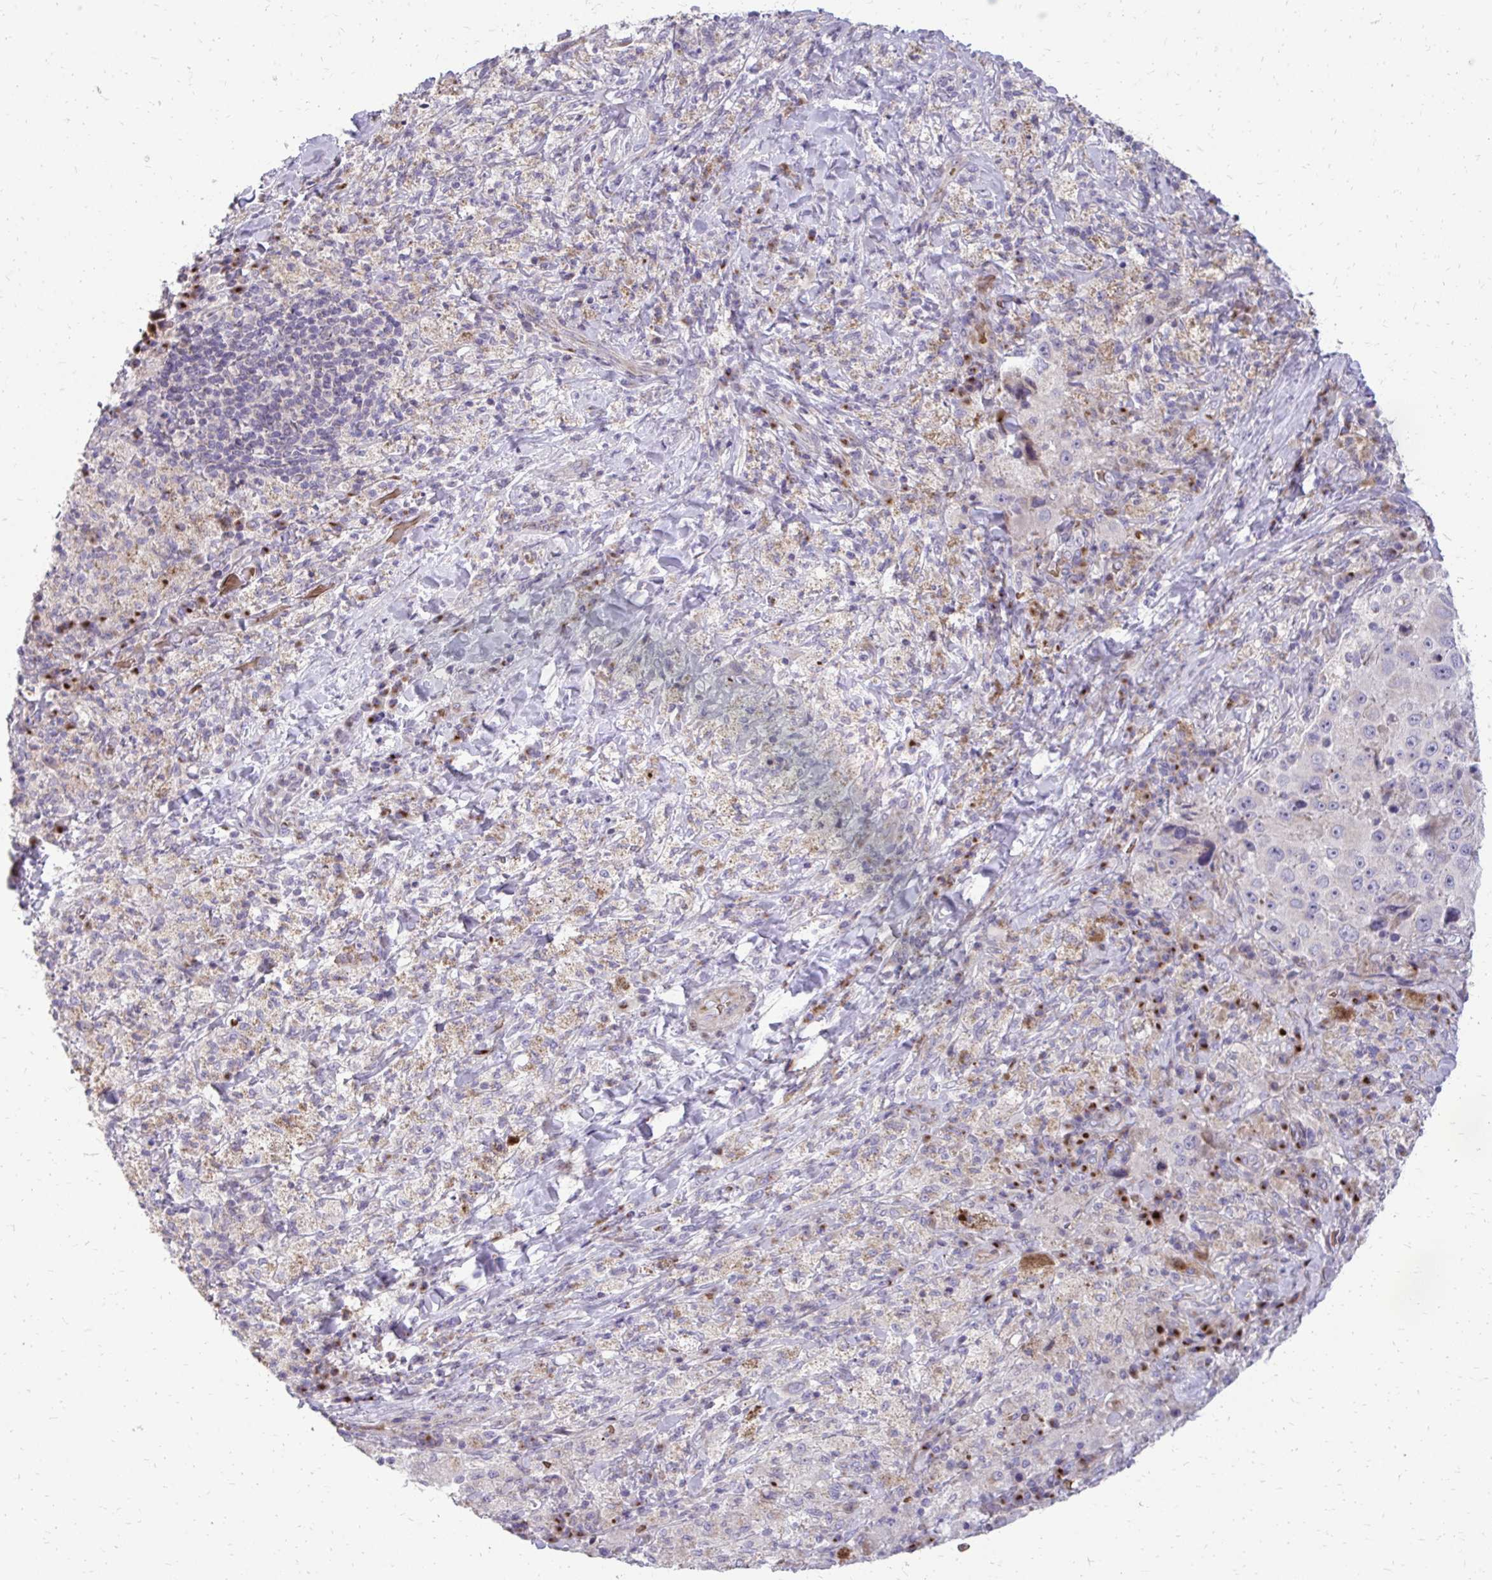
{"staining": {"intensity": "negative", "quantity": "none", "location": "none"}, "tissue": "melanoma", "cell_type": "Tumor cells", "image_type": "cancer", "snomed": [{"axis": "morphology", "description": "Malignant melanoma, Metastatic site"}, {"axis": "topography", "description": "Lymph node"}], "caption": "The histopathology image exhibits no significant expression in tumor cells of malignant melanoma (metastatic site).", "gene": "FUNDC2", "patient": {"sex": "male", "age": 62}}